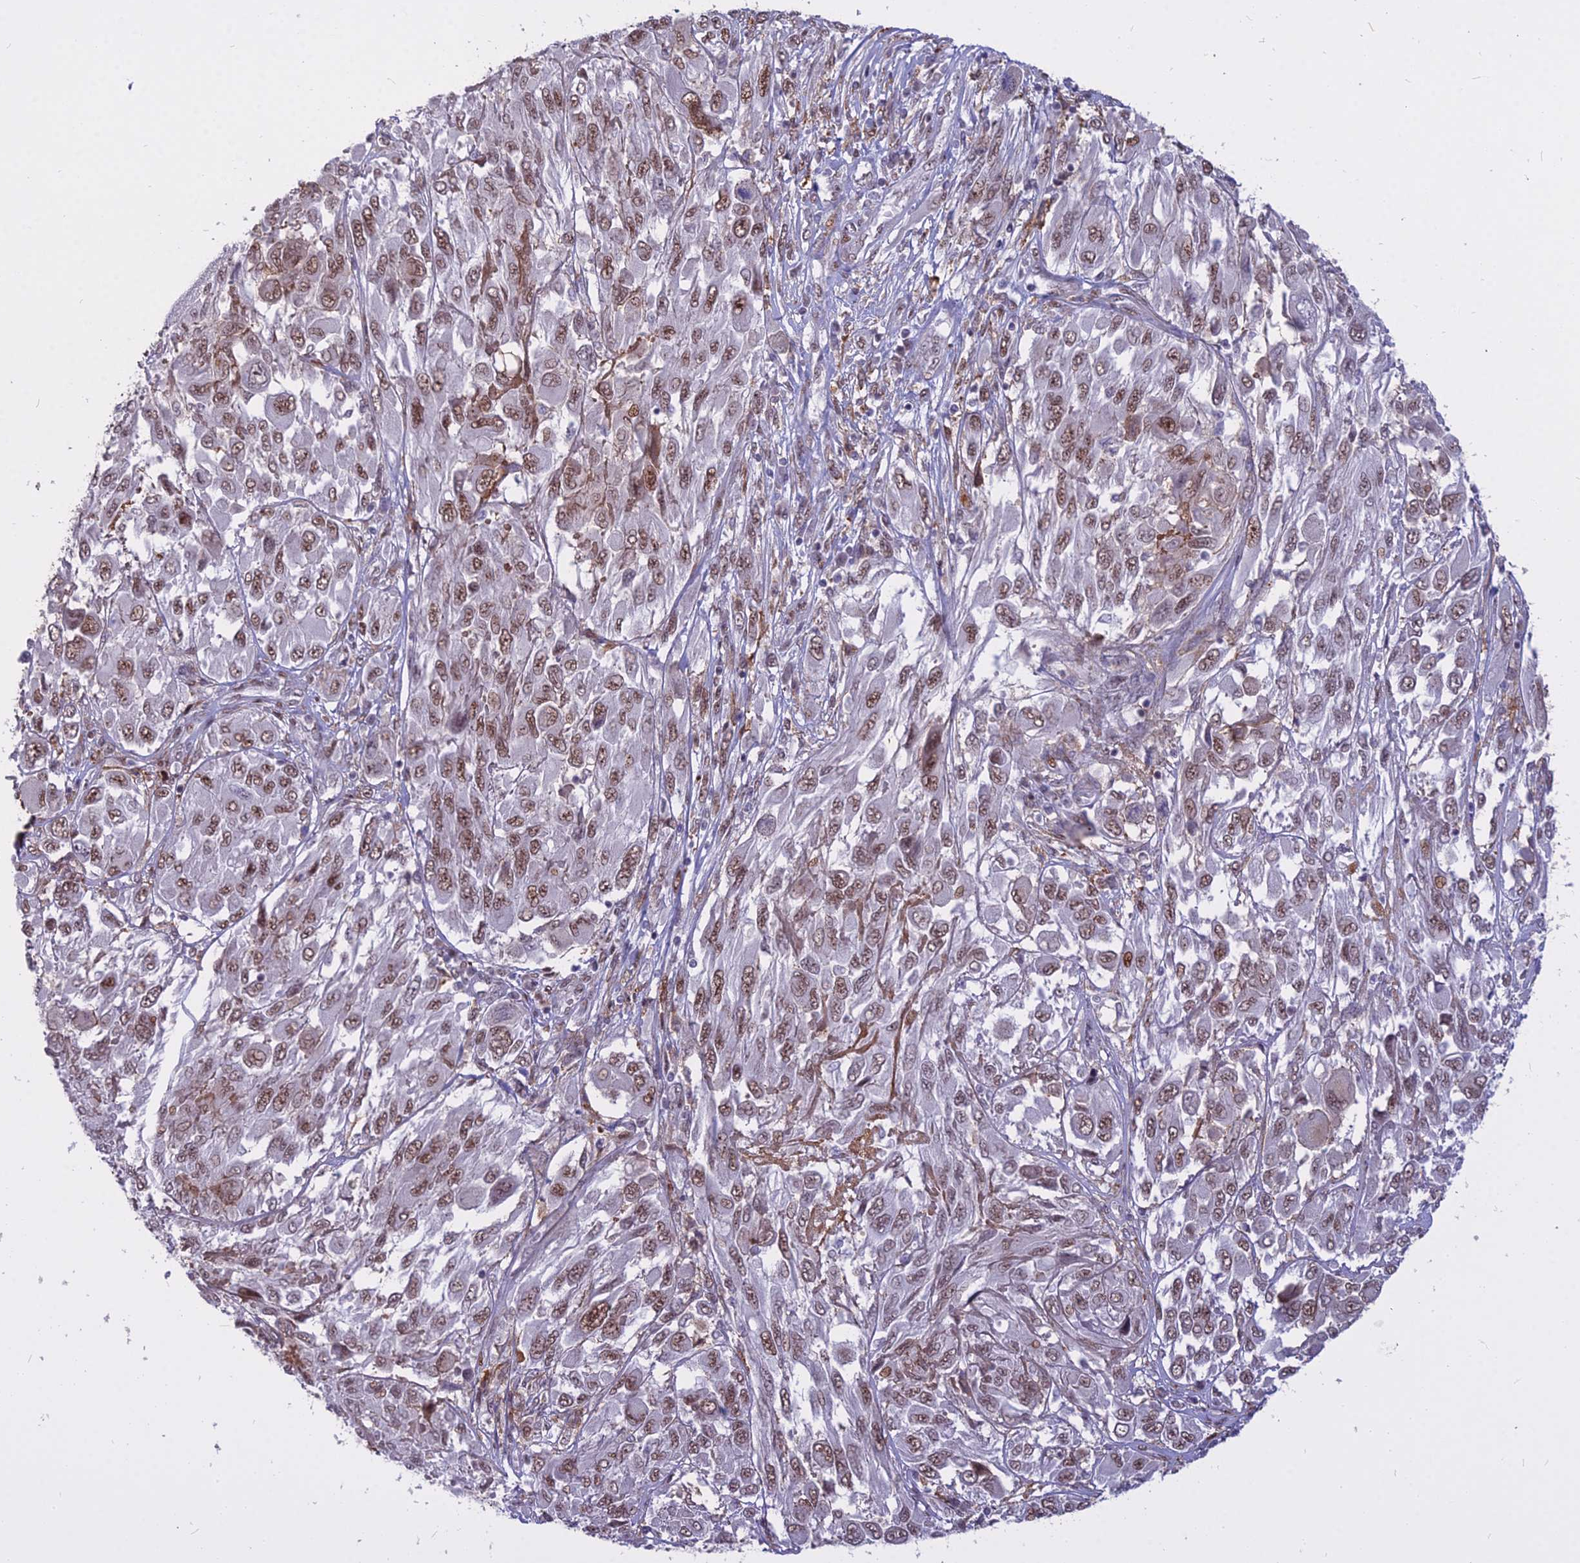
{"staining": {"intensity": "moderate", "quantity": ">75%", "location": "nuclear"}, "tissue": "melanoma", "cell_type": "Tumor cells", "image_type": "cancer", "snomed": [{"axis": "morphology", "description": "Malignant melanoma, NOS"}, {"axis": "topography", "description": "Skin"}], "caption": "Immunohistochemistry (DAB) staining of malignant melanoma exhibits moderate nuclear protein staining in approximately >75% of tumor cells.", "gene": "ALG10", "patient": {"sex": "female", "age": 91}}